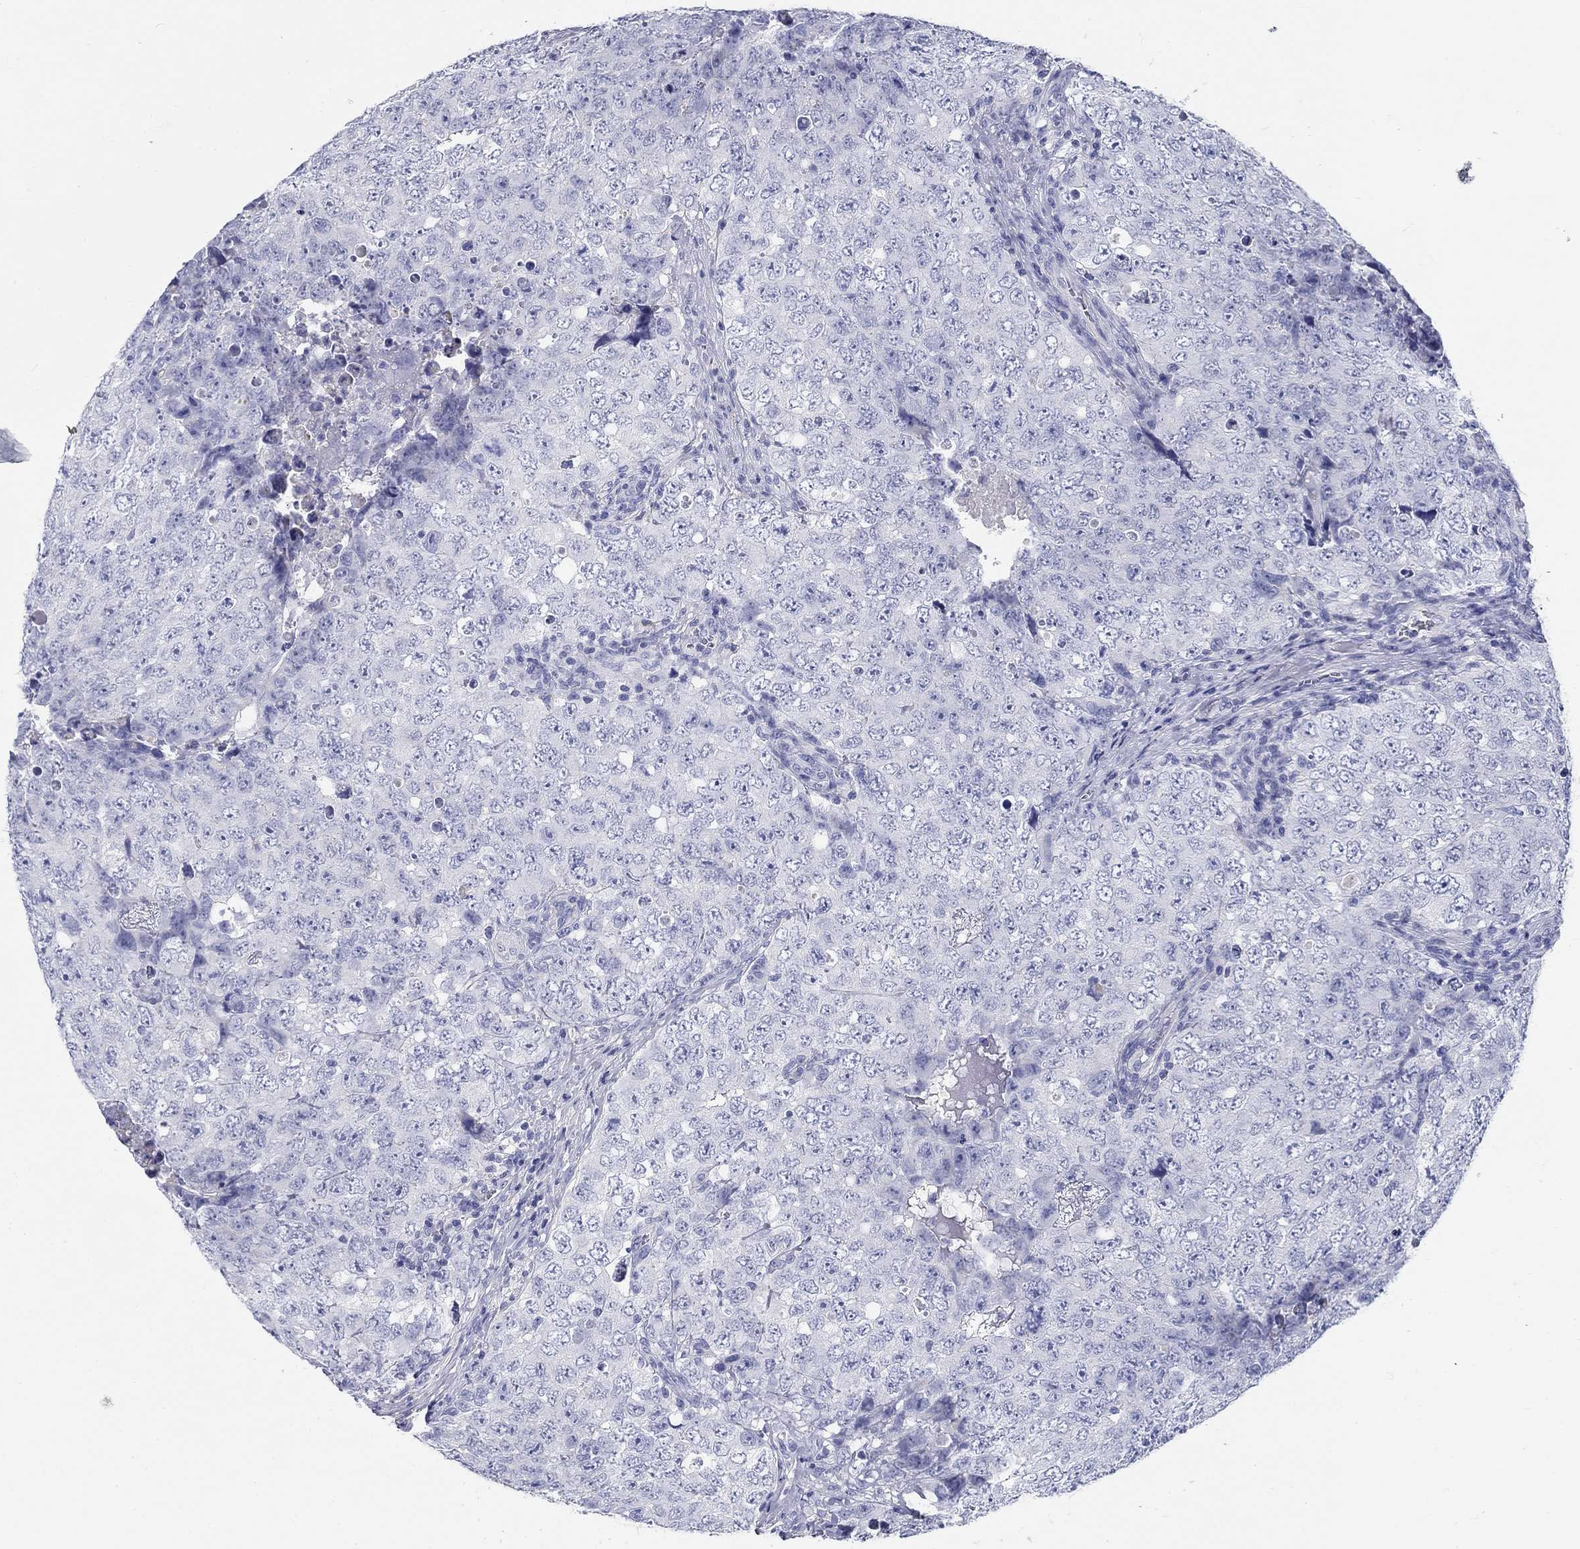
{"staining": {"intensity": "negative", "quantity": "none", "location": "none"}, "tissue": "testis cancer", "cell_type": "Tumor cells", "image_type": "cancer", "snomed": [{"axis": "morphology", "description": "Seminoma, NOS"}, {"axis": "topography", "description": "Testis"}], "caption": "Testis seminoma was stained to show a protein in brown. There is no significant expression in tumor cells. (DAB IHC, high magnification).", "gene": "CD40LG", "patient": {"sex": "male", "age": 34}}